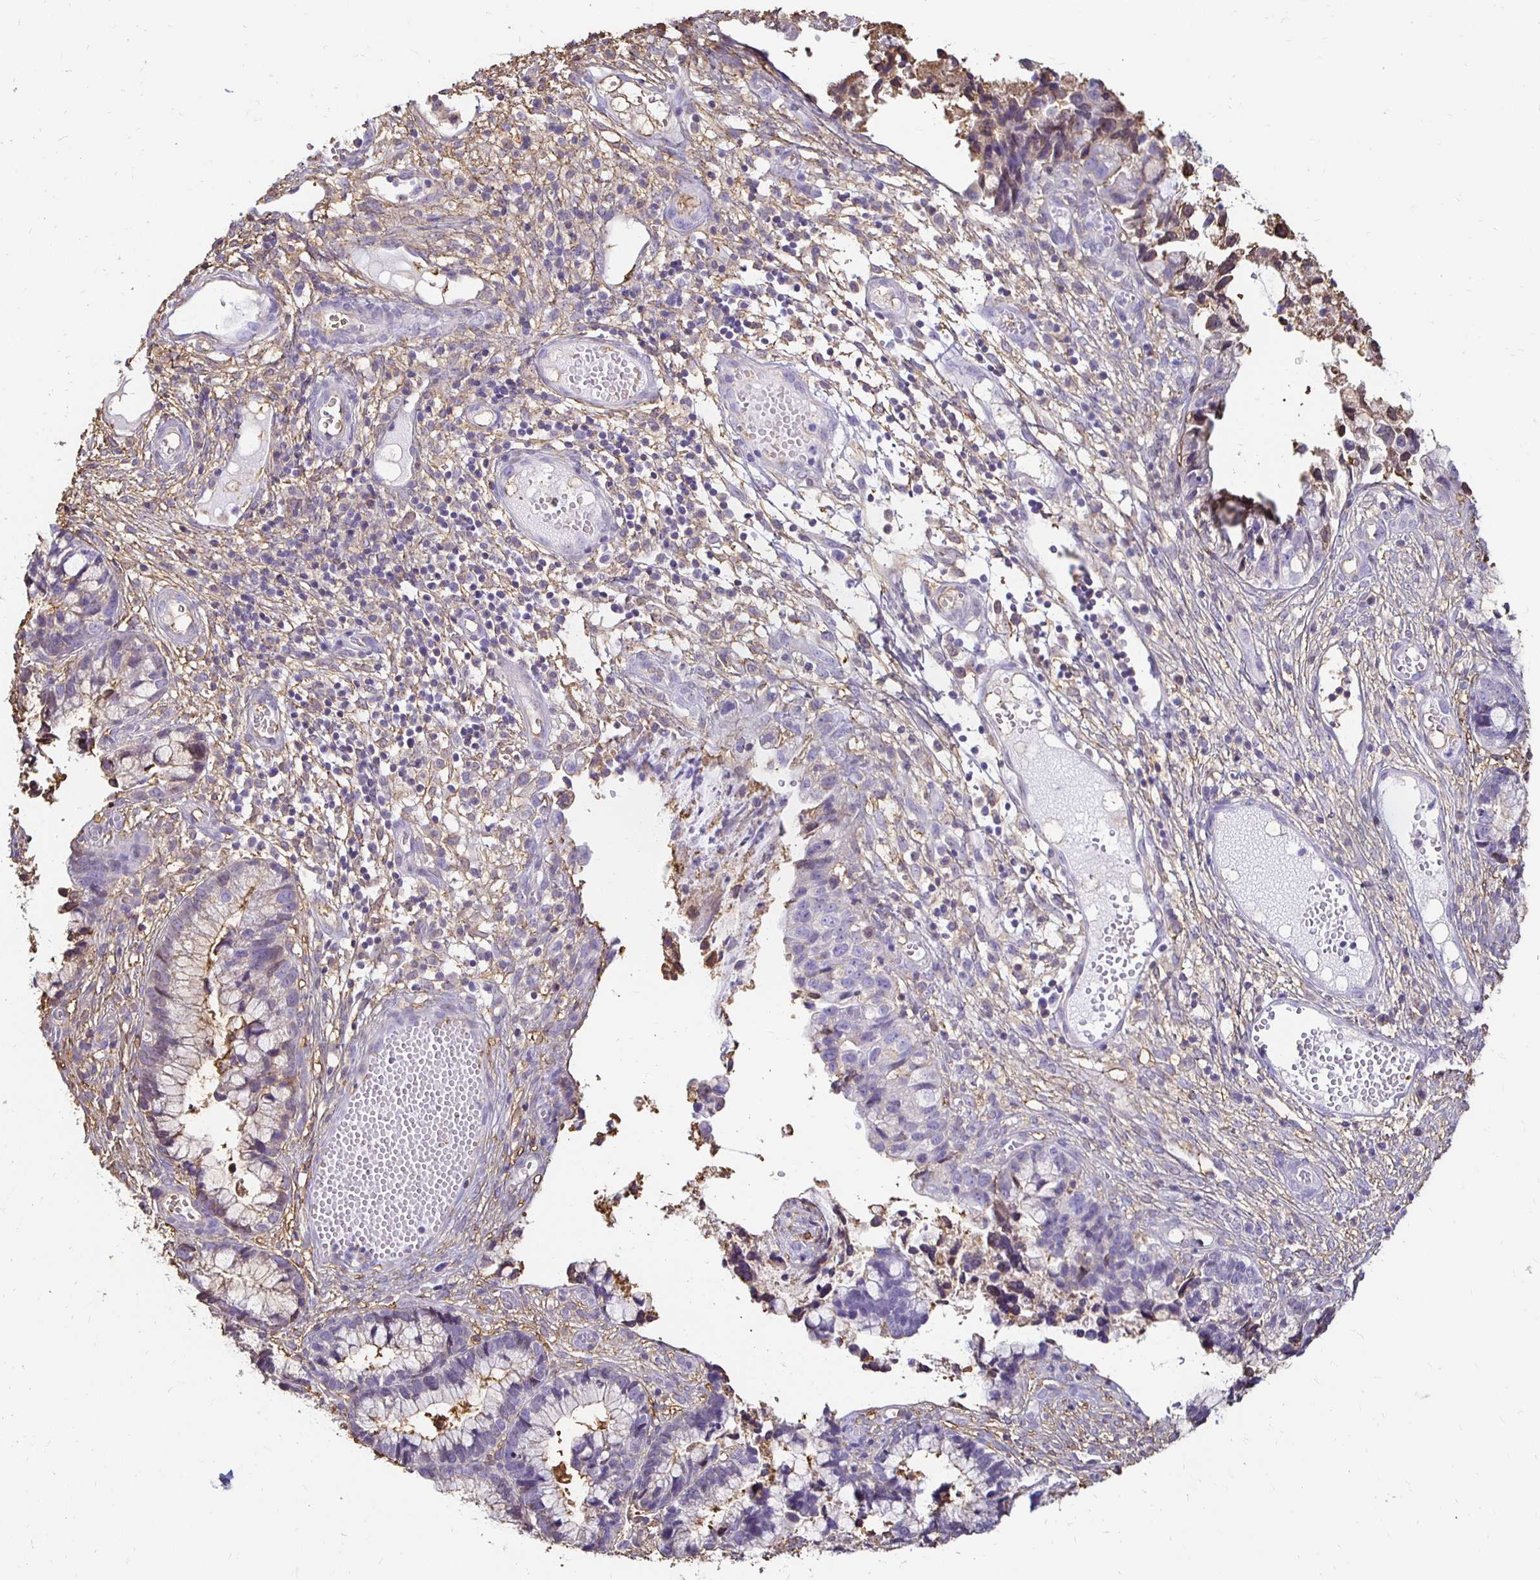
{"staining": {"intensity": "negative", "quantity": "none", "location": "none"}, "tissue": "cervical cancer", "cell_type": "Tumor cells", "image_type": "cancer", "snomed": [{"axis": "morphology", "description": "Adenocarcinoma, NOS"}, {"axis": "topography", "description": "Cervix"}], "caption": "Adenocarcinoma (cervical) was stained to show a protein in brown. There is no significant expression in tumor cells.", "gene": "TAS1R3", "patient": {"sex": "female", "age": 44}}